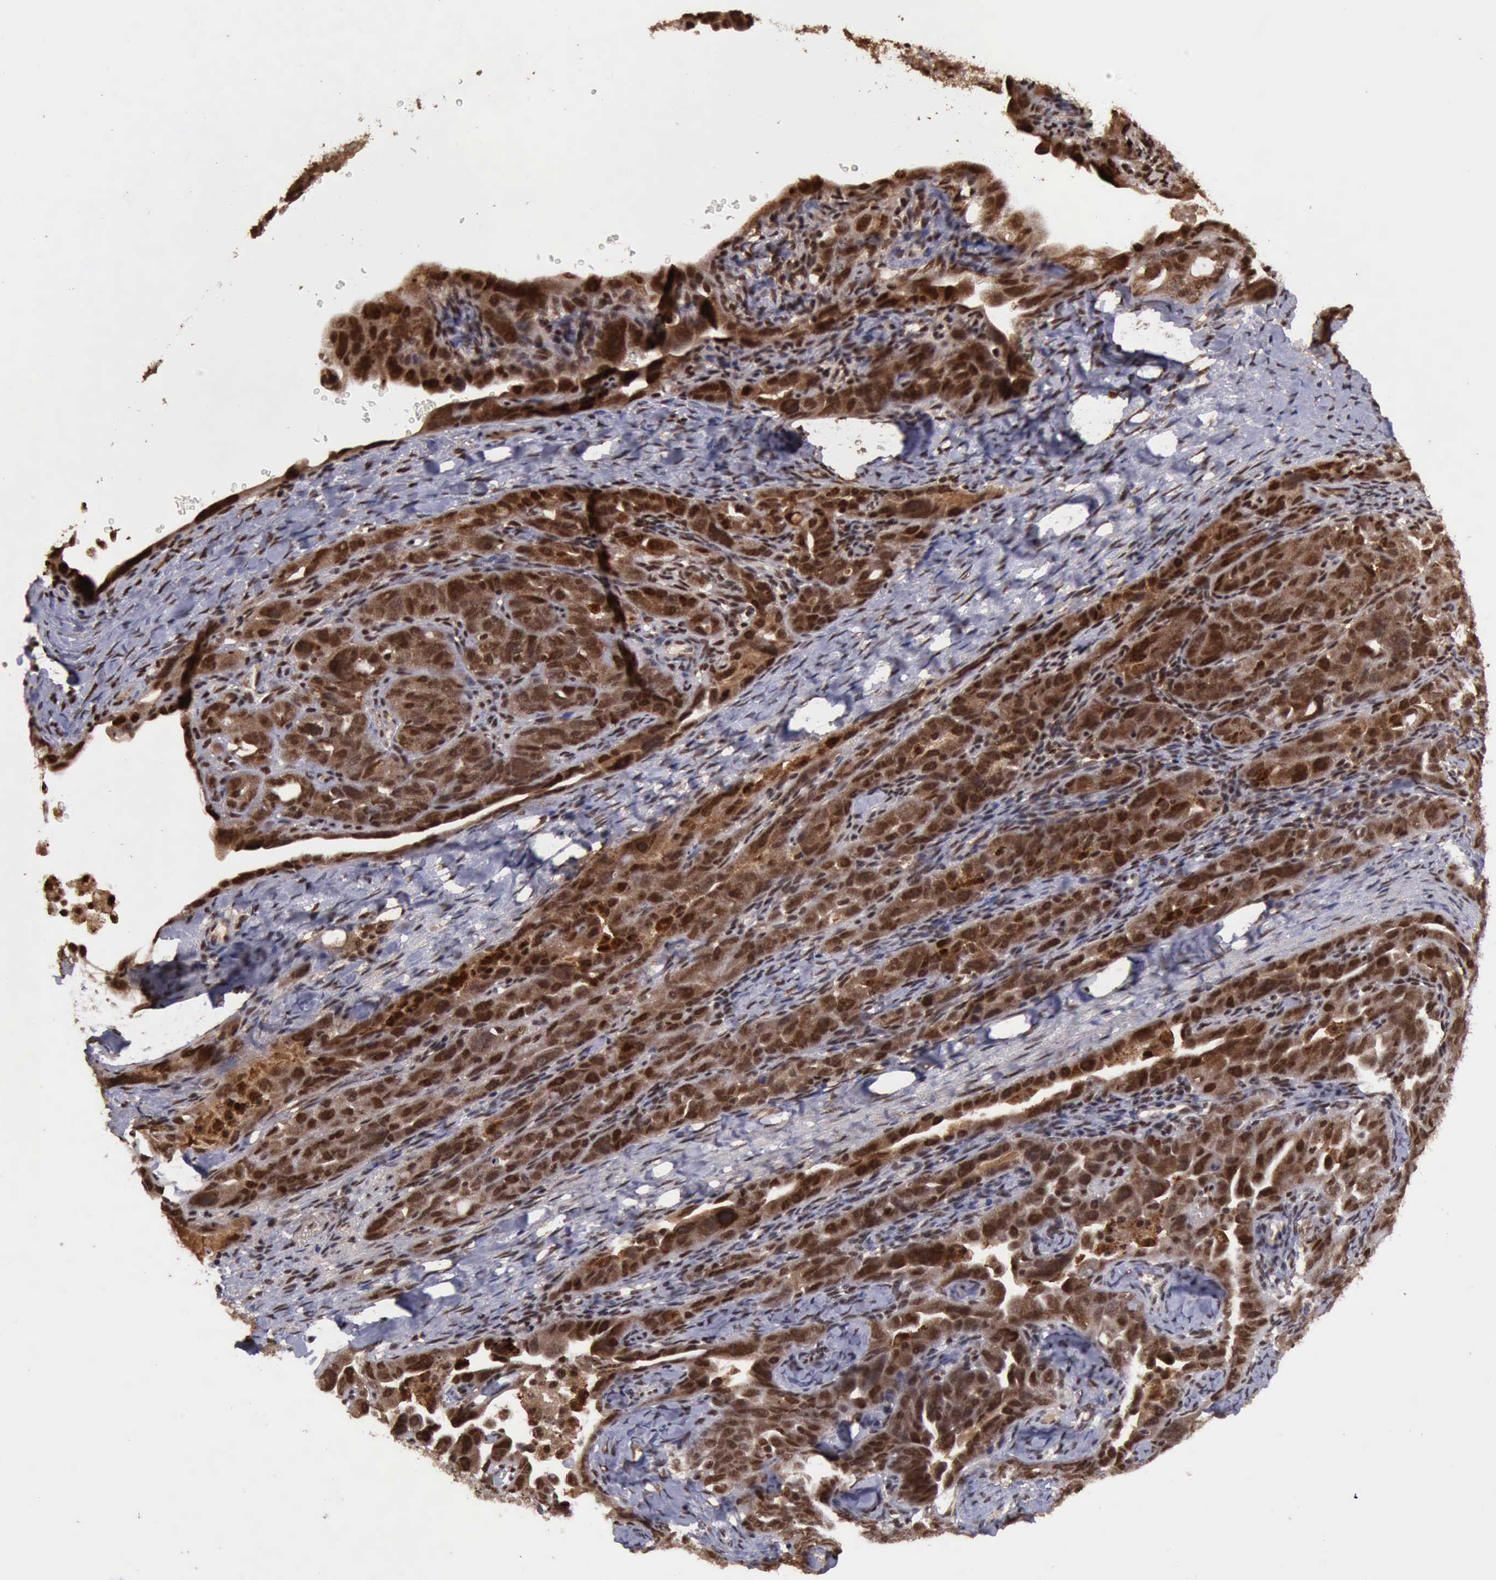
{"staining": {"intensity": "strong", "quantity": ">75%", "location": "cytoplasmic/membranous,nuclear"}, "tissue": "ovarian cancer", "cell_type": "Tumor cells", "image_type": "cancer", "snomed": [{"axis": "morphology", "description": "Cystadenocarcinoma, serous, NOS"}, {"axis": "topography", "description": "Ovary"}], "caption": "Immunohistochemistry staining of ovarian cancer (serous cystadenocarcinoma), which shows high levels of strong cytoplasmic/membranous and nuclear positivity in about >75% of tumor cells indicating strong cytoplasmic/membranous and nuclear protein expression. The staining was performed using DAB (brown) for protein detection and nuclei were counterstained in hematoxylin (blue).", "gene": "TRMT2A", "patient": {"sex": "female", "age": 66}}